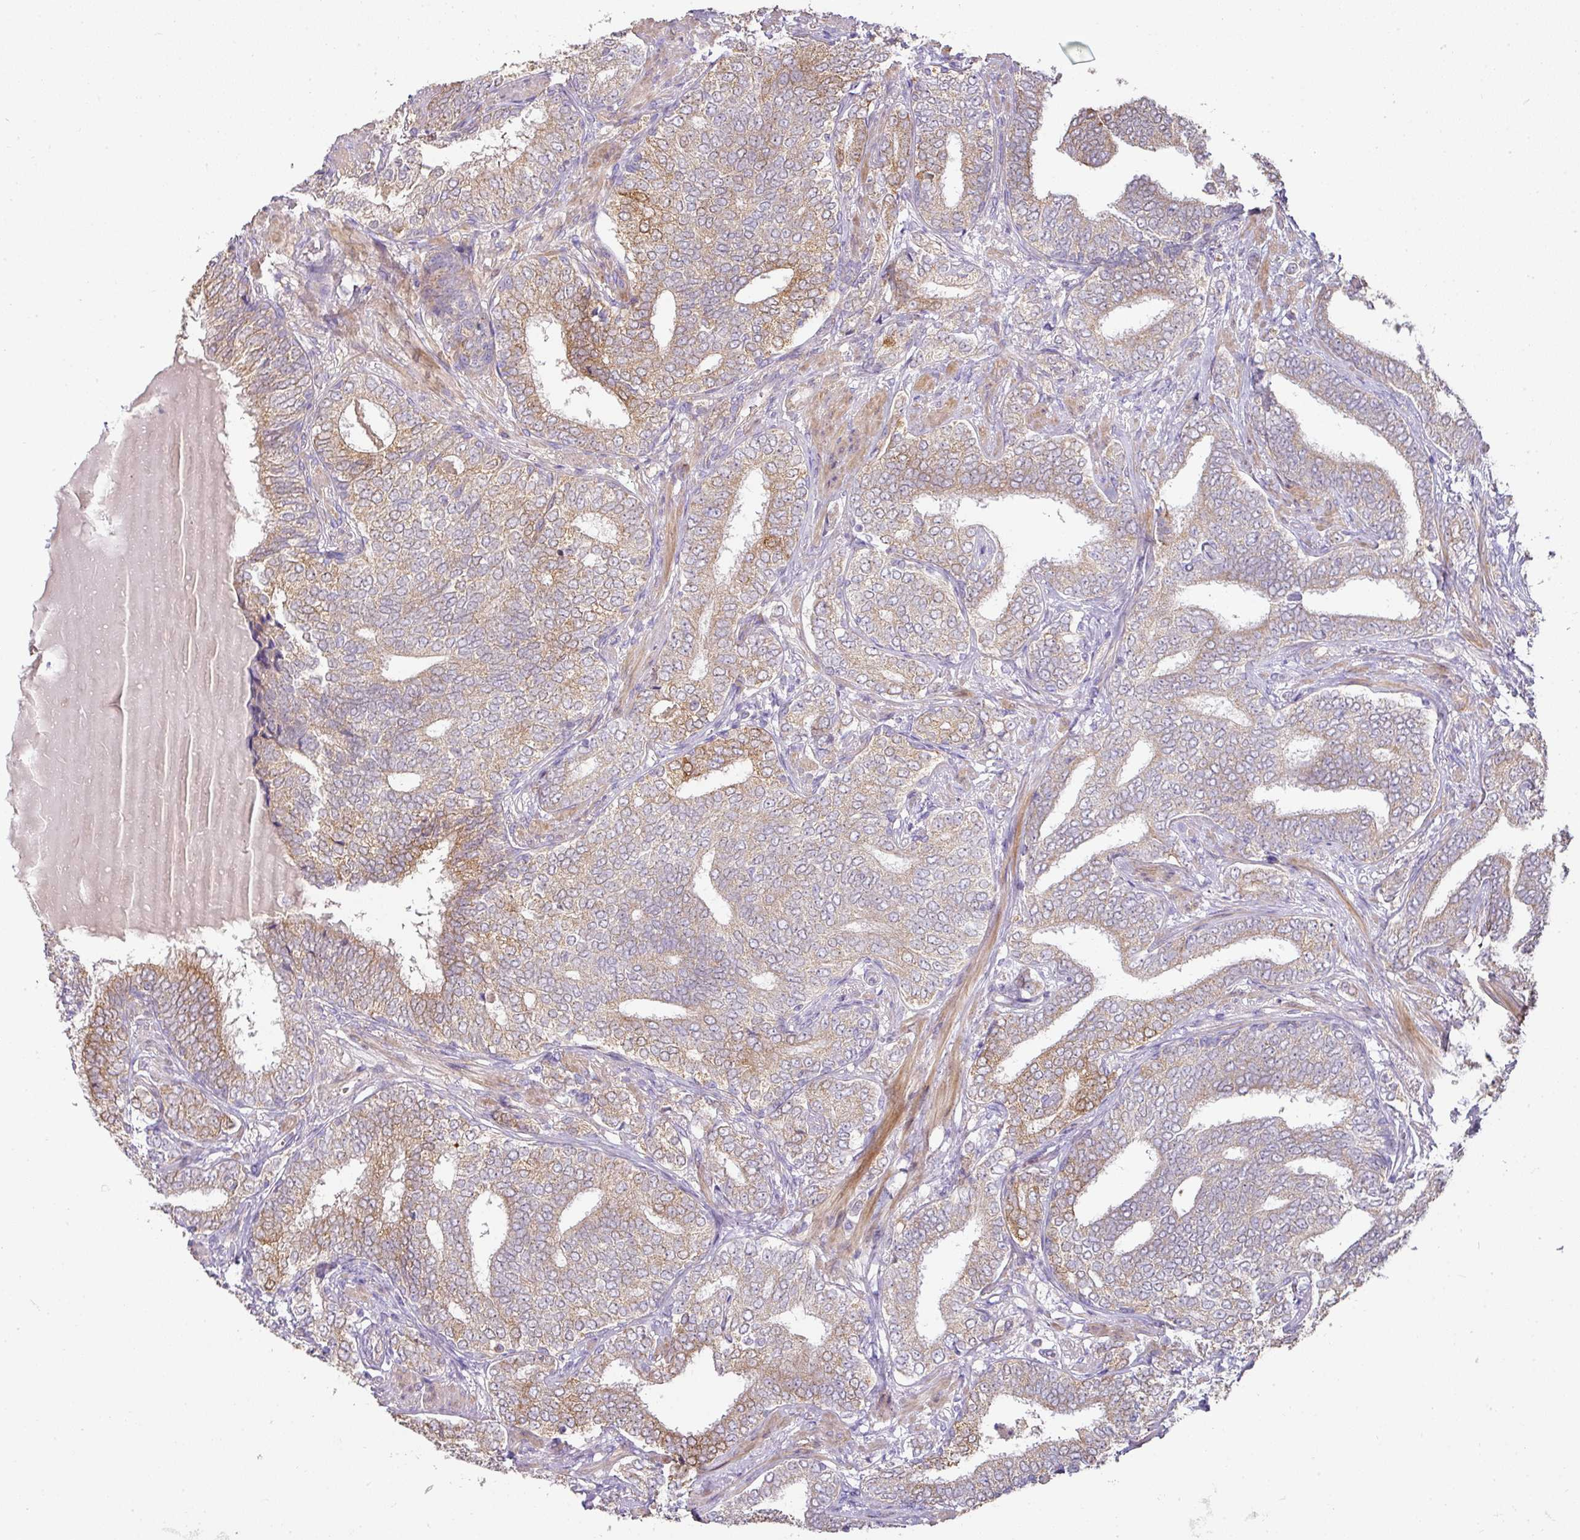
{"staining": {"intensity": "moderate", "quantity": "25%-75%", "location": "cytoplasmic/membranous"}, "tissue": "prostate cancer", "cell_type": "Tumor cells", "image_type": "cancer", "snomed": [{"axis": "morphology", "description": "Adenocarcinoma, High grade"}, {"axis": "topography", "description": "Prostate"}], "caption": "A micrograph of adenocarcinoma (high-grade) (prostate) stained for a protein reveals moderate cytoplasmic/membranous brown staining in tumor cells.", "gene": "STK35", "patient": {"sex": "male", "age": 72}}